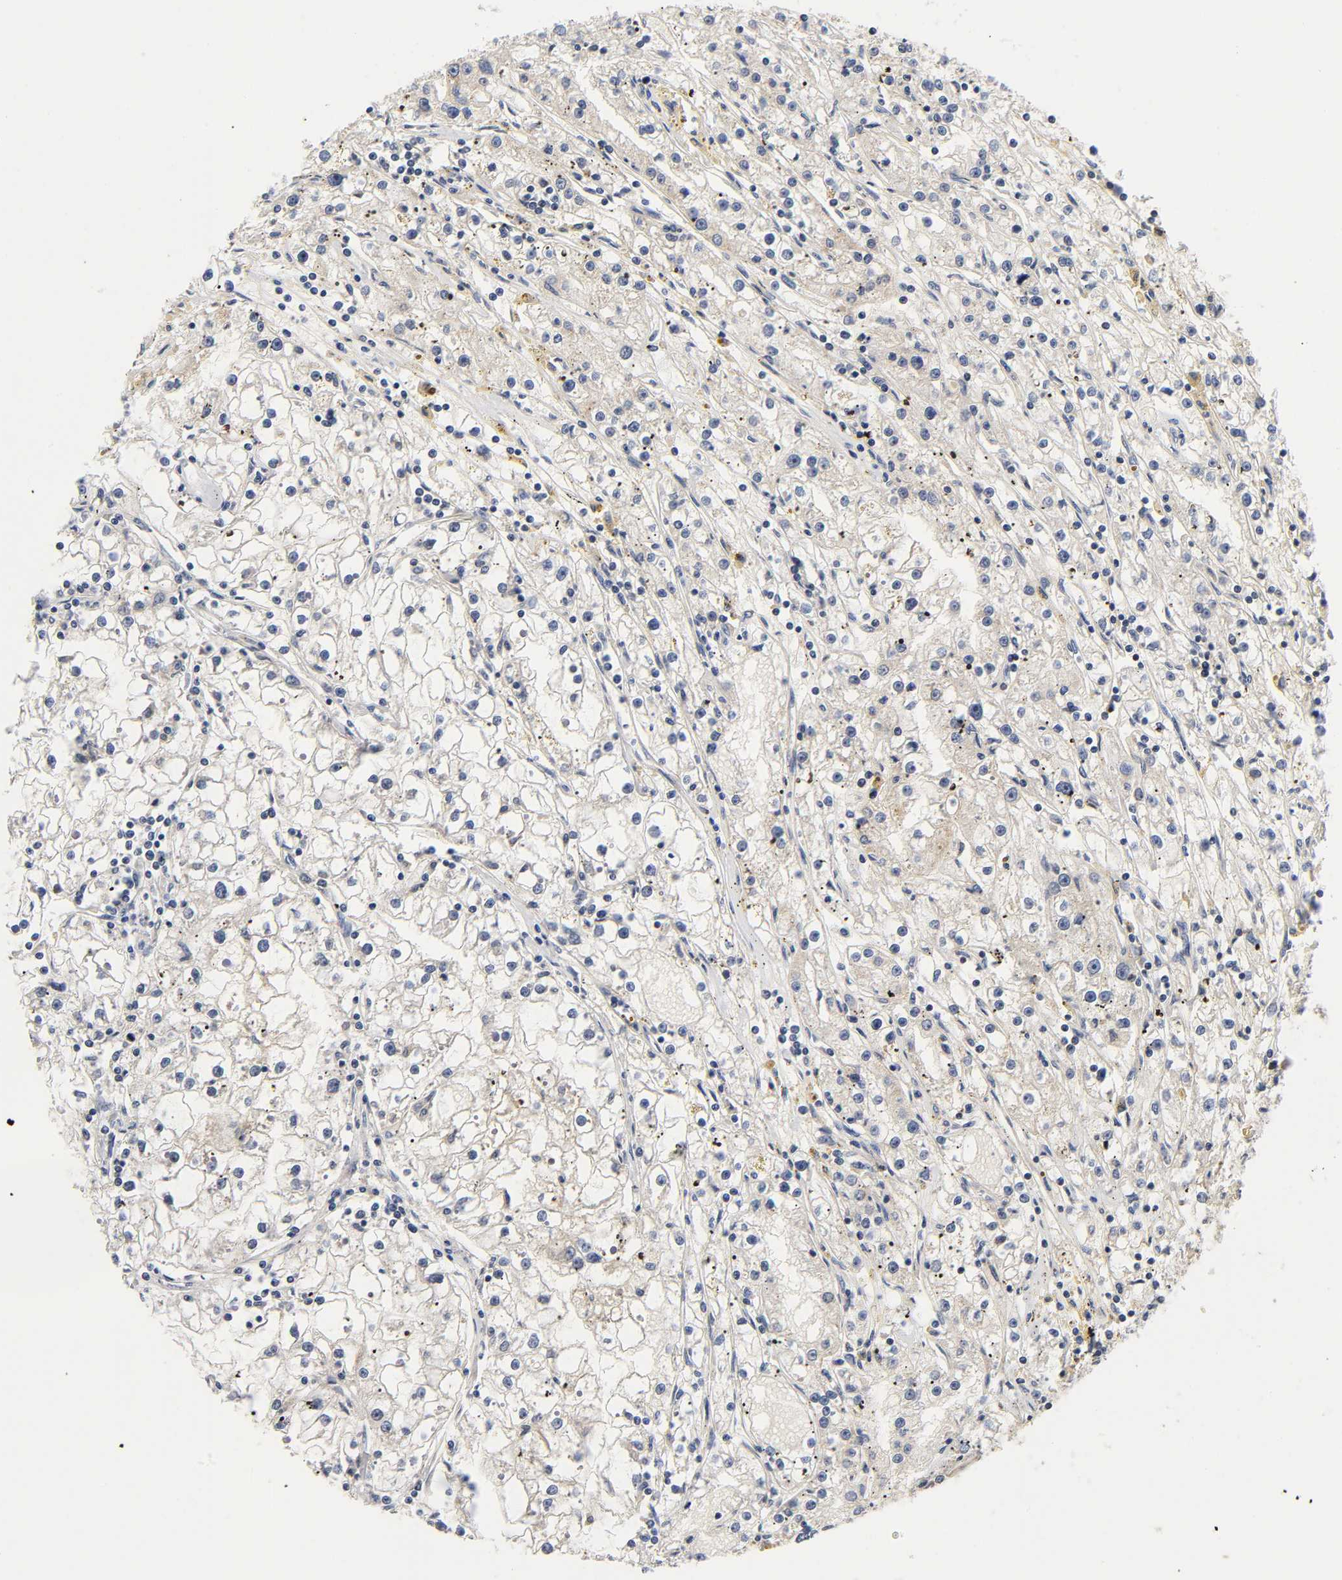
{"staining": {"intensity": "negative", "quantity": "none", "location": "none"}, "tissue": "renal cancer", "cell_type": "Tumor cells", "image_type": "cancer", "snomed": [{"axis": "morphology", "description": "Adenocarcinoma, NOS"}, {"axis": "topography", "description": "Kidney"}], "caption": "High power microscopy image of an immunohistochemistry (IHC) histopathology image of renal adenocarcinoma, revealing no significant expression in tumor cells.", "gene": "NRP1", "patient": {"sex": "male", "age": 56}}